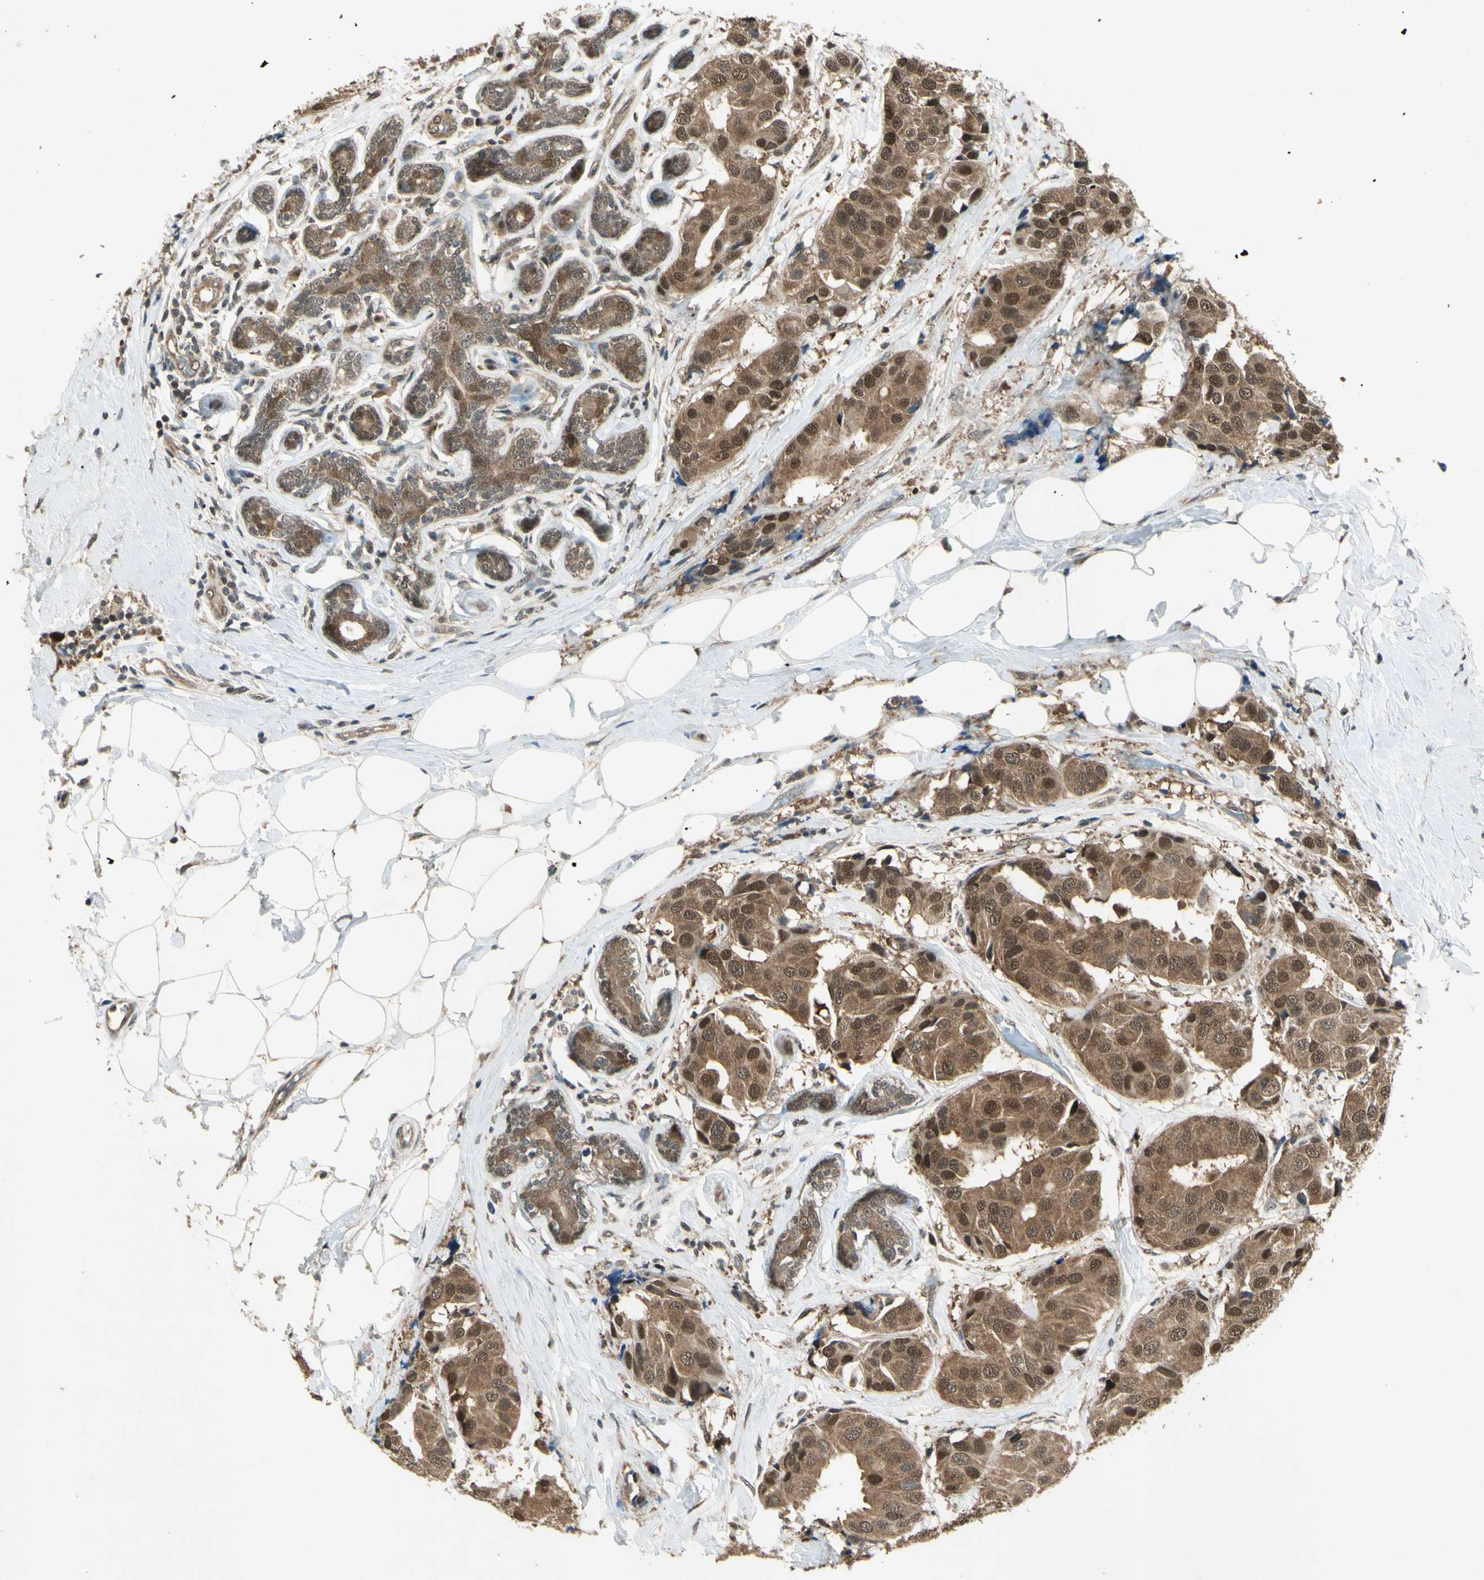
{"staining": {"intensity": "strong", "quantity": ">75%", "location": "cytoplasmic/membranous,nuclear"}, "tissue": "breast cancer", "cell_type": "Tumor cells", "image_type": "cancer", "snomed": [{"axis": "morphology", "description": "Normal tissue, NOS"}, {"axis": "morphology", "description": "Duct carcinoma"}, {"axis": "topography", "description": "Breast"}], "caption": "High-magnification brightfield microscopy of breast cancer (infiltrating ductal carcinoma) stained with DAB (brown) and counterstained with hematoxylin (blue). tumor cells exhibit strong cytoplasmic/membranous and nuclear positivity is identified in about>75% of cells.", "gene": "PSMD5", "patient": {"sex": "female", "age": 39}}